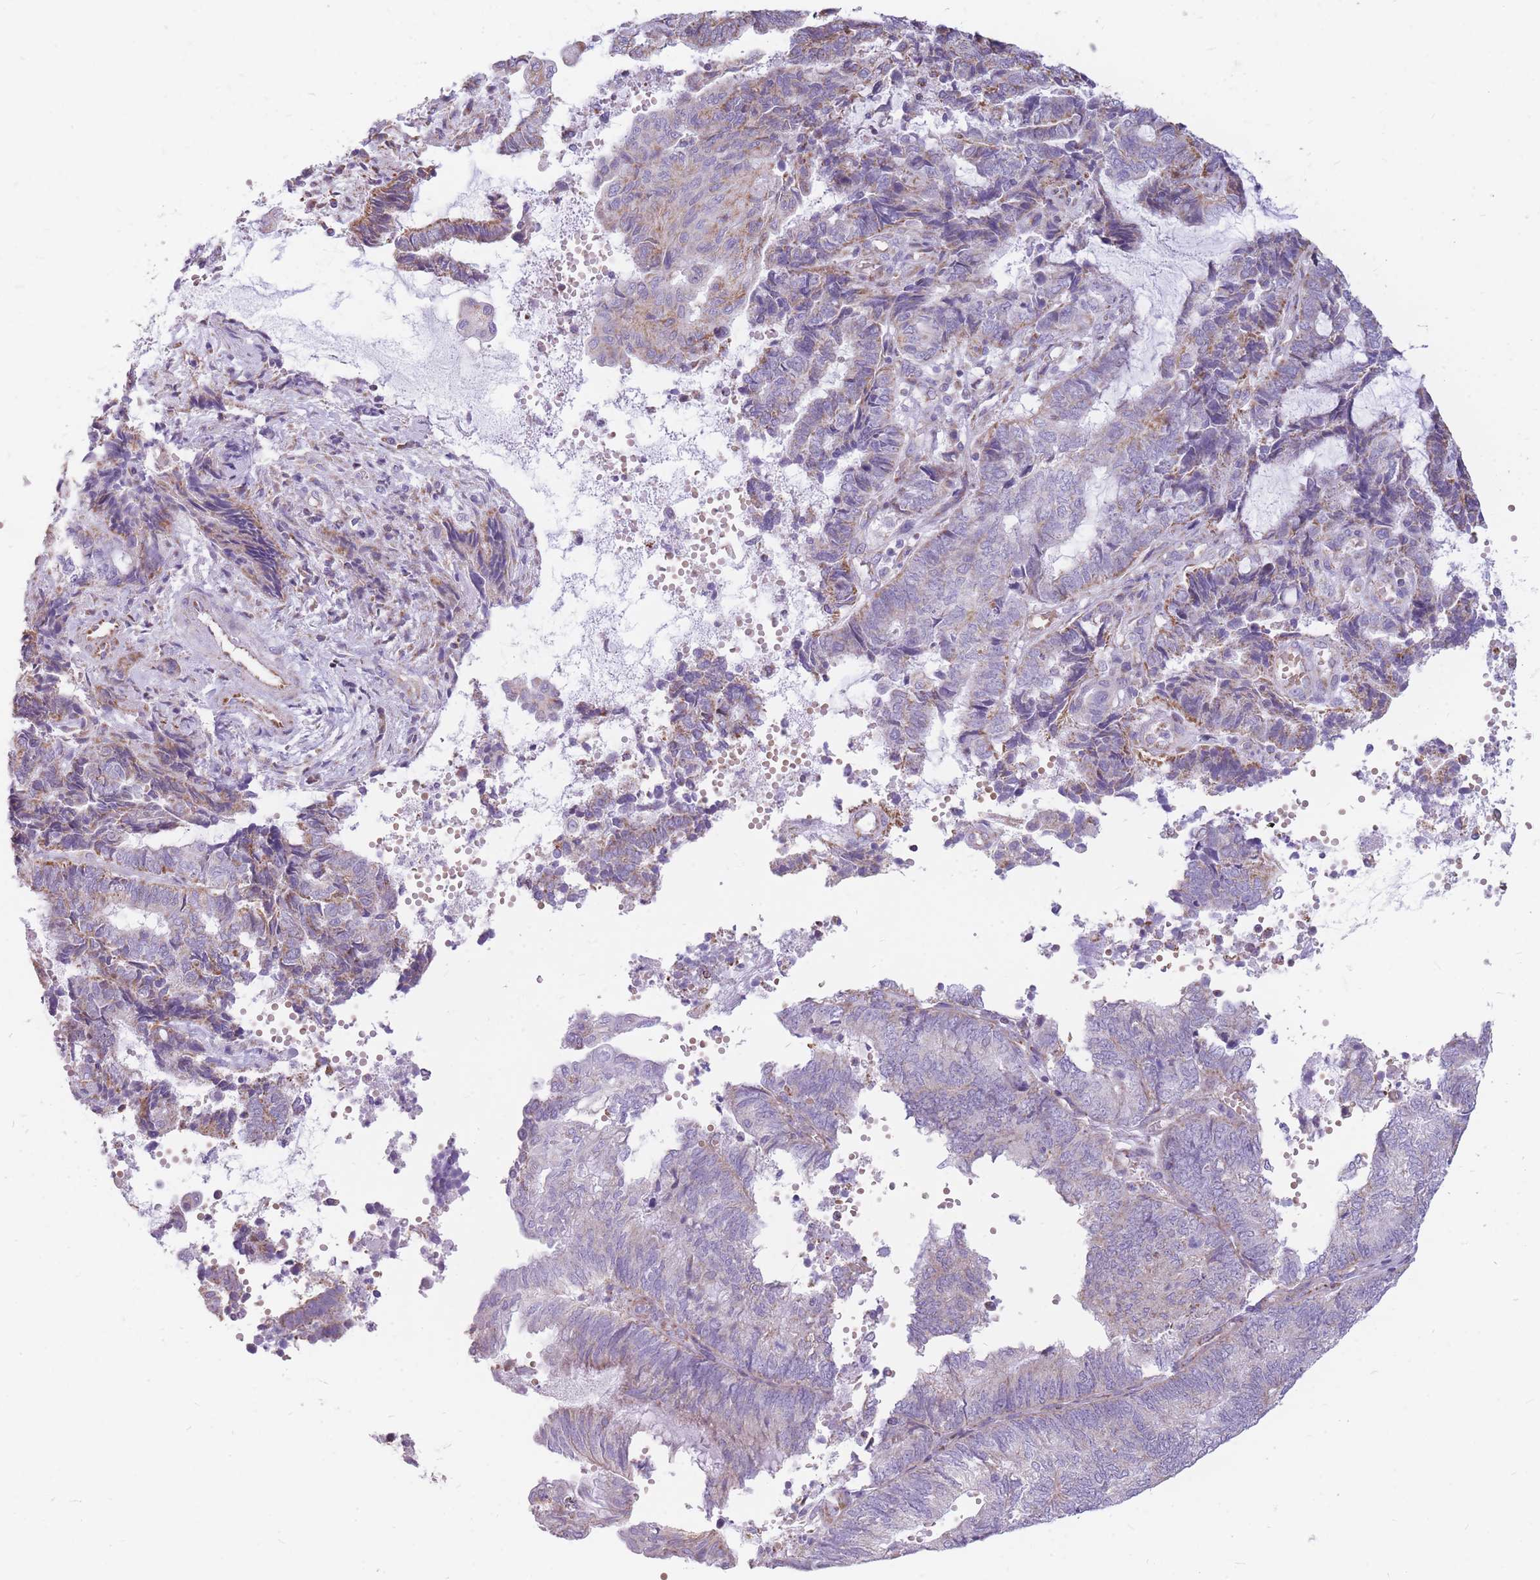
{"staining": {"intensity": "moderate", "quantity": "<25%", "location": "cytoplasmic/membranous"}, "tissue": "endometrial cancer", "cell_type": "Tumor cells", "image_type": "cancer", "snomed": [{"axis": "morphology", "description": "Adenocarcinoma, NOS"}, {"axis": "topography", "description": "Uterus"}, {"axis": "topography", "description": "Endometrium"}], "caption": "Protein staining exhibits moderate cytoplasmic/membranous staining in about <25% of tumor cells in endometrial cancer (adenocarcinoma).", "gene": "PCSK1", "patient": {"sex": "female", "age": 70}}